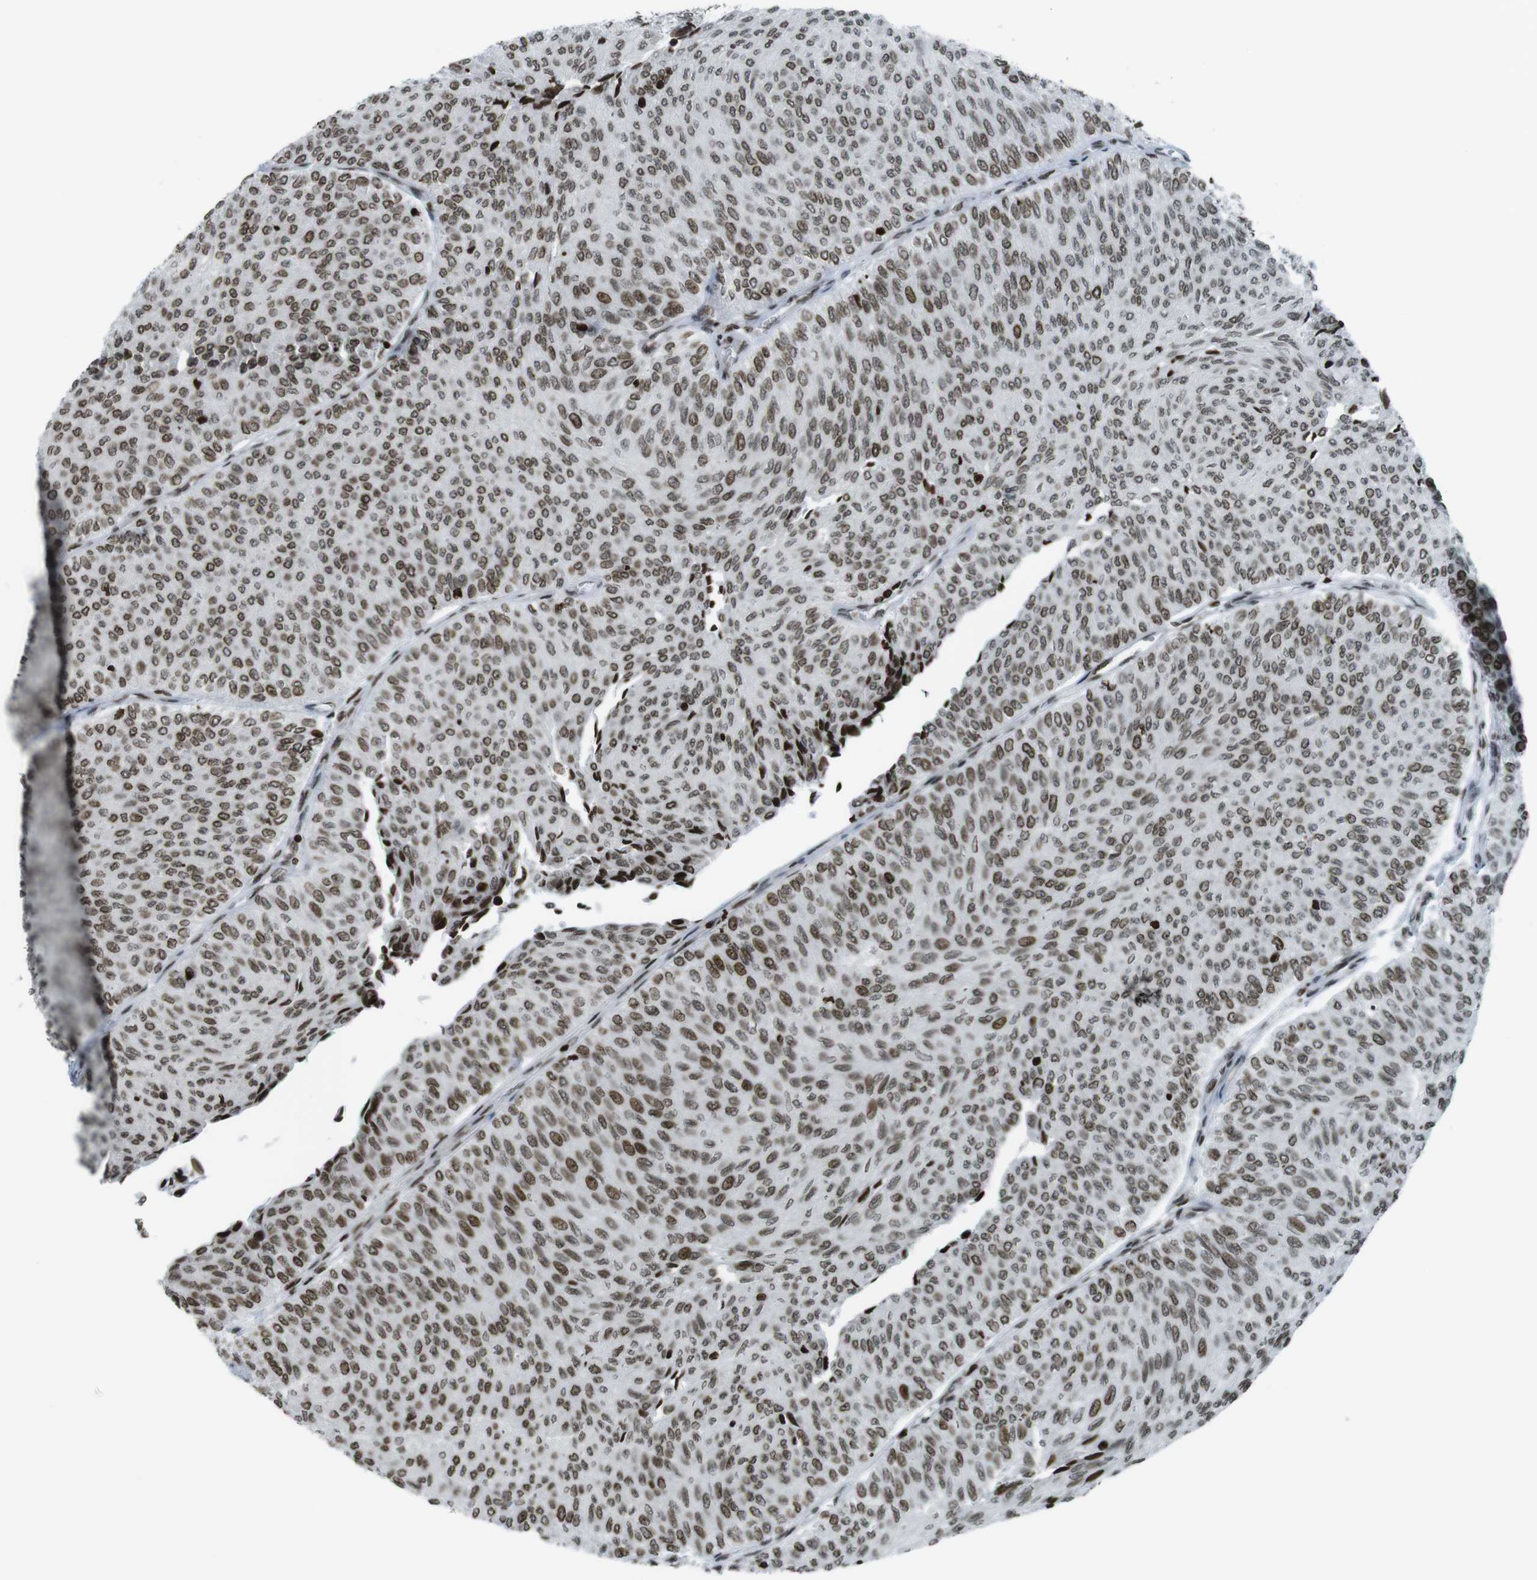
{"staining": {"intensity": "moderate", "quantity": ">75%", "location": "nuclear"}, "tissue": "urothelial cancer", "cell_type": "Tumor cells", "image_type": "cancer", "snomed": [{"axis": "morphology", "description": "Urothelial carcinoma, Low grade"}, {"axis": "topography", "description": "Urinary bladder"}], "caption": "Immunohistochemistry (DAB (3,3'-diaminobenzidine)) staining of low-grade urothelial carcinoma displays moderate nuclear protein positivity in about >75% of tumor cells.", "gene": "H2AC8", "patient": {"sex": "male", "age": 78}}